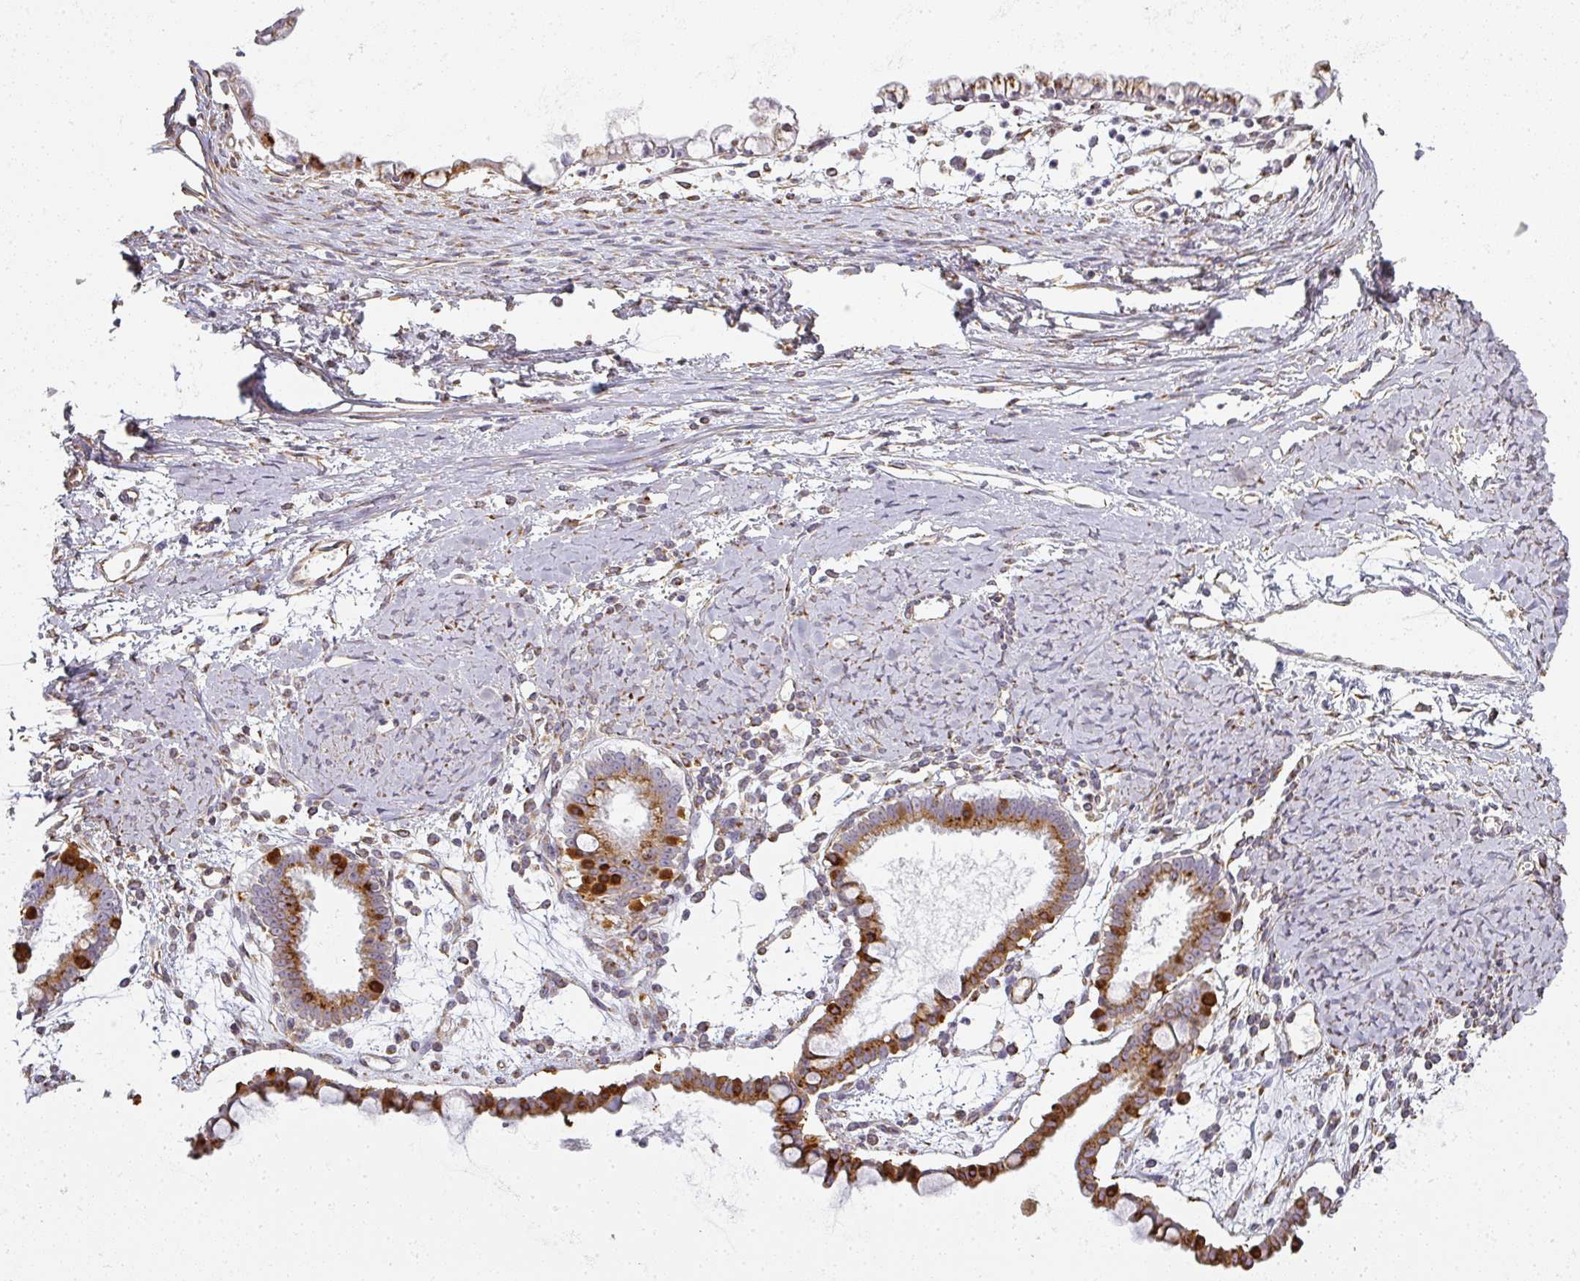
{"staining": {"intensity": "moderate", "quantity": ">75%", "location": "cytoplasmic/membranous"}, "tissue": "ovarian cancer", "cell_type": "Tumor cells", "image_type": "cancer", "snomed": [{"axis": "morphology", "description": "Cystadenocarcinoma, mucinous, NOS"}, {"axis": "topography", "description": "Ovary"}], "caption": "Immunohistochemical staining of ovarian cancer (mucinous cystadenocarcinoma) demonstrates medium levels of moderate cytoplasmic/membranous positivity in approximately >75% of tumor cells. (DAB = brown stain, brightfield microscopy at high magnification).", "gene": "ATP8B2", "patient": {"sex": "female", "age": 61}}